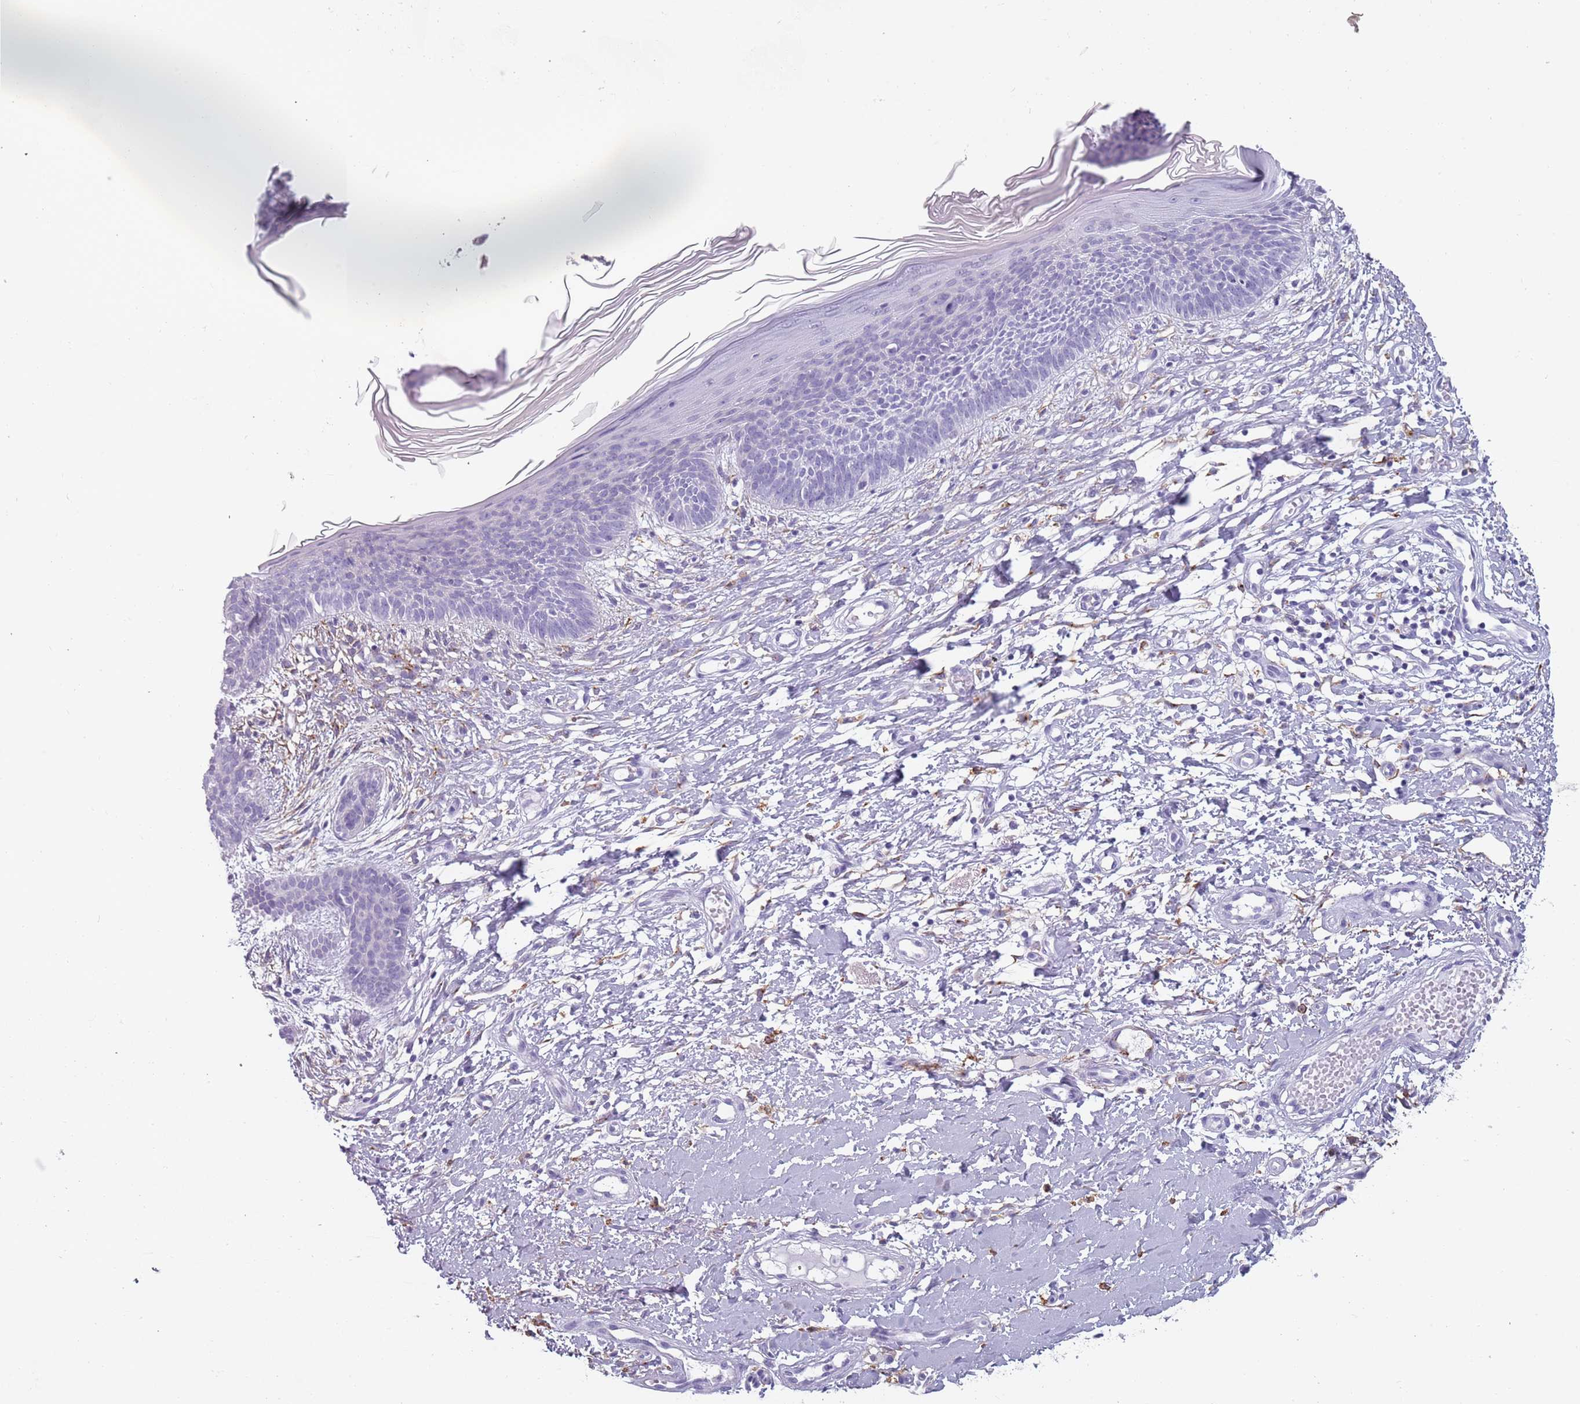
{"staining": {"intensity": "negative", "quantity": "none", "location": "none"}, "tissue": "skin cancer", "cell_type": "Tumor cells", "image_type": "cancer", "snomed": [{"axis": "morphology", "description": "Basal cell carcinoma"}, {"axis": "topography", "description": "Skin"}], "caption": "High power microscopy image of an immunohistochemistry (IHC) micrograph of skin cancer, revealing no significant staining in tumor cells.", "gene": "COLEC12", "patient": {"sex": "male", "age": 78}}